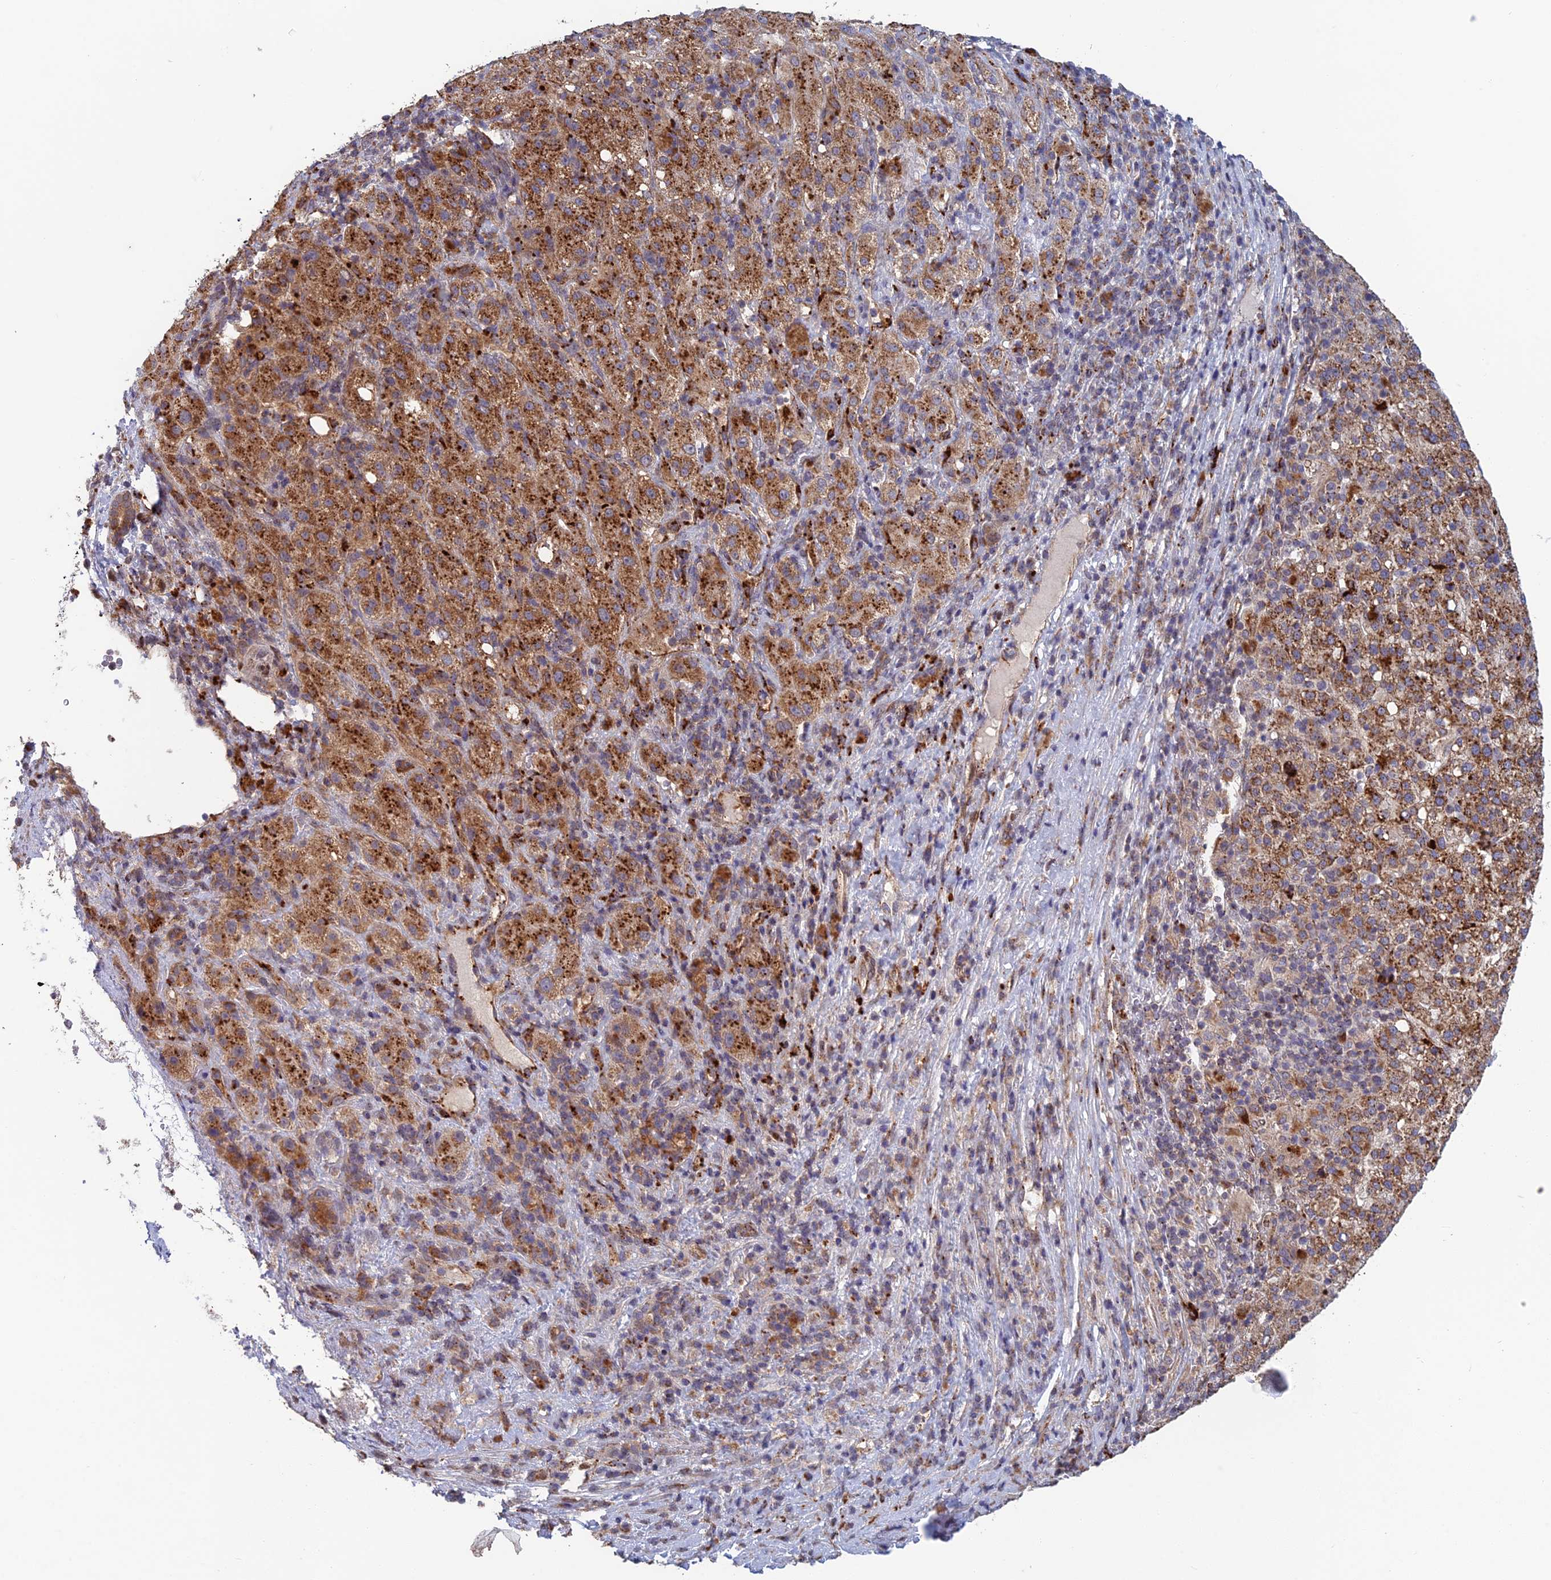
{"staining": {"intensity": "strong", "quantity": ">75%", "location": "cytoplasmic/membranous"}, "tissue": "liver cancer", "cell_type": "Tumor cells", "image_type": "cancer", "snomed": [{"axis": "morphology", "description": "Carcinoma, Hepatocellular, NOS"}, {"axis": "topography", "description": "Liver"}], "caption": "Liver cancer was stained to show a protein in brown. There is high levels of strong cytoplasmic/membranous staining in approximately >75% of tumor cells.", "gene": "FOXS1", "patient": {"sex": "female", "age": 58}}